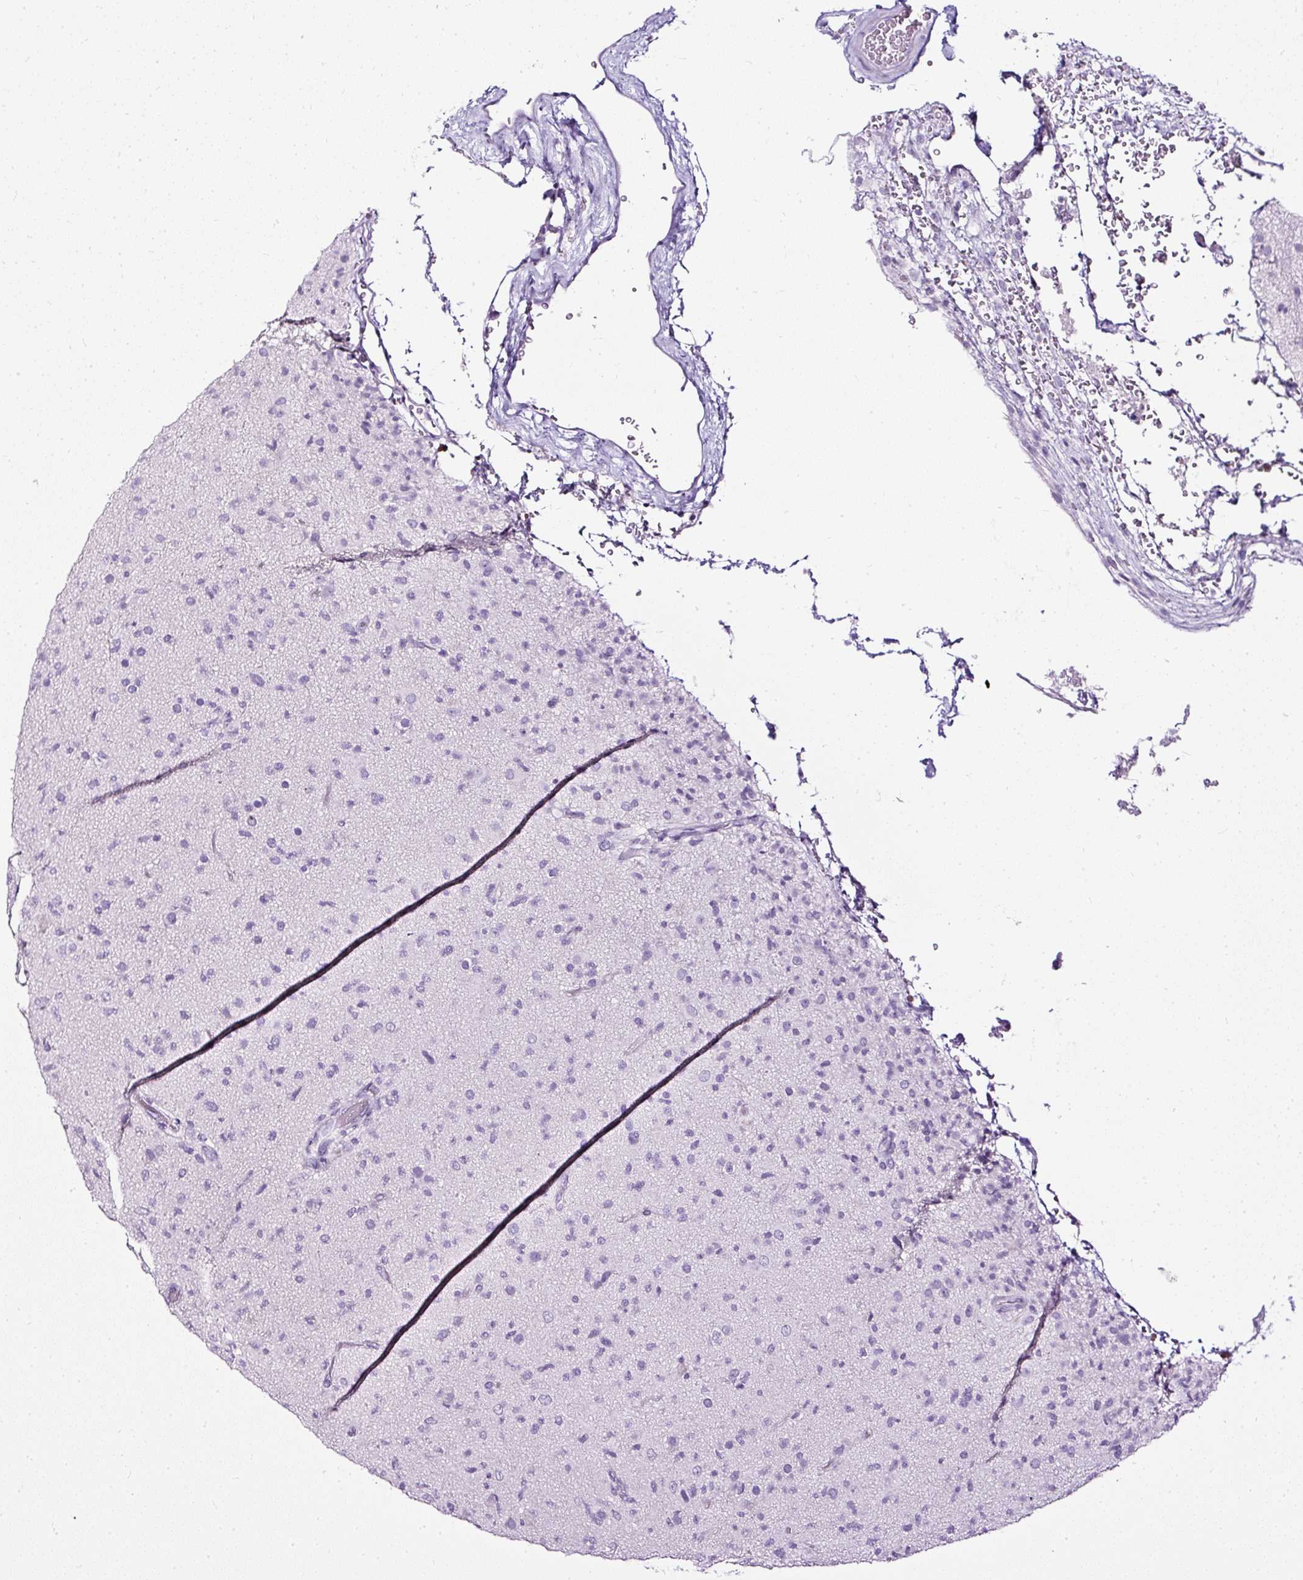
{"staining": {"intensity": "negative", "quantity": "none", "location": "none"}, "tissue": "glioma", "cell_type": "Tumor cells", "image_type": "cancer", "snomed": [{"axis": "morphology", "description": "Glioma, malignant, Low grade"}, {"axis": "topography", "description": "Brain"}], "caption": "High power microscopy photomicrograph of an immunohistochemistry photomicrograph of malignant low-grade glioma, revealing no significant expression in tumor cells.", "gene": "ATP2A1", "patient": {"sex": "male", "age": 65}}